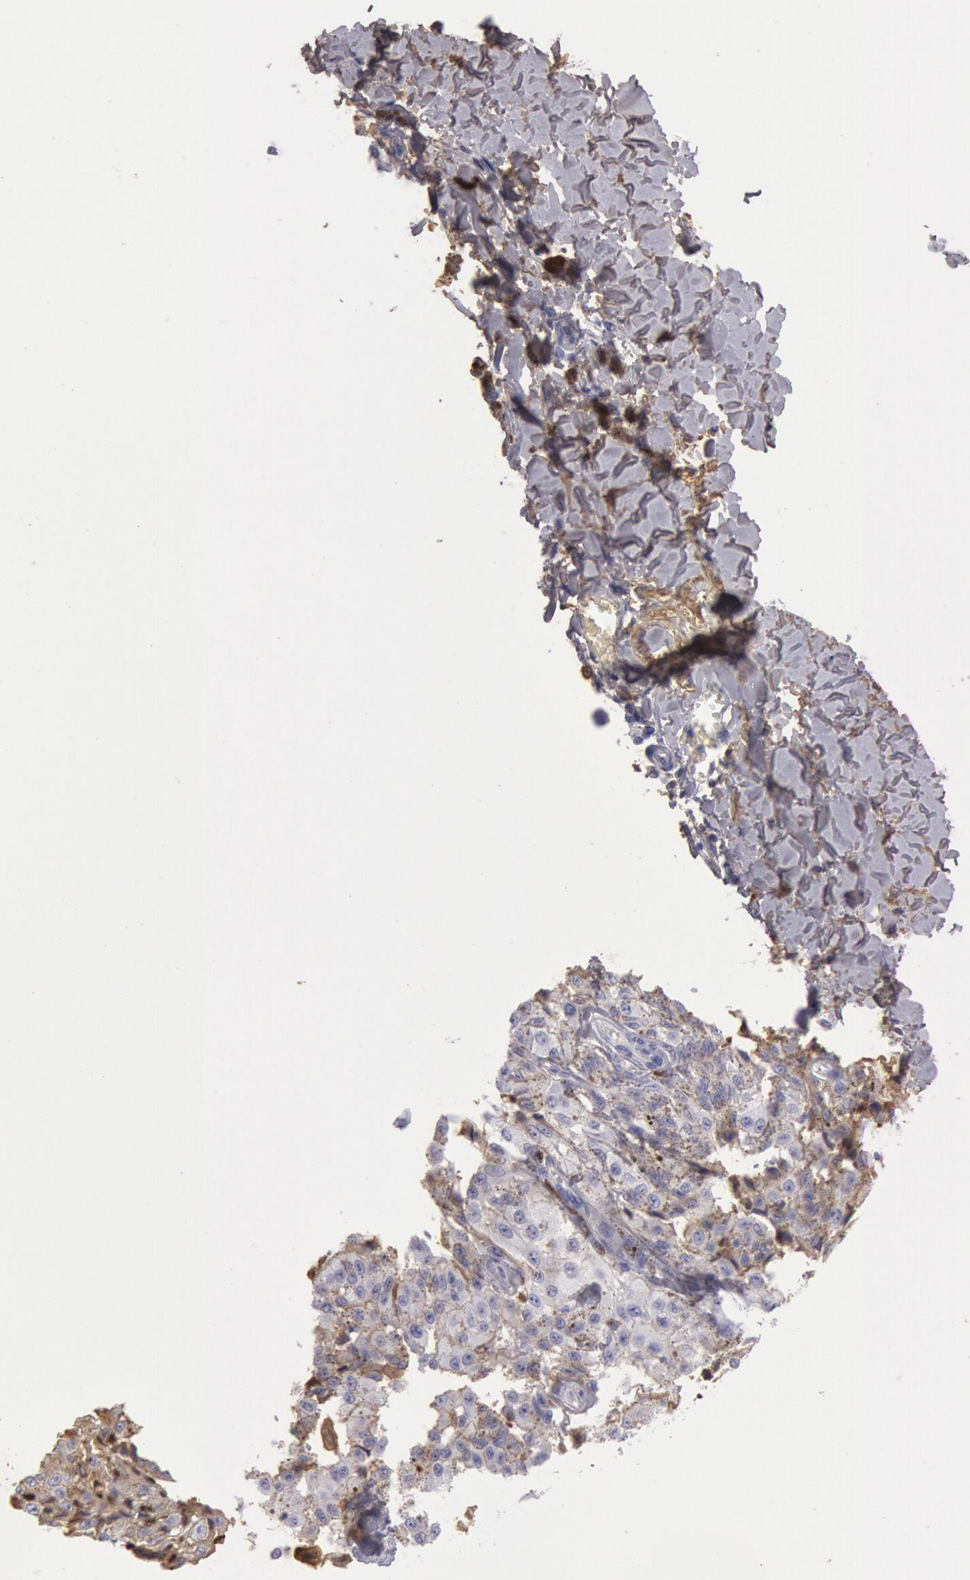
{"staining": {"intensity": "weak", "quantity": "<25%", "location": "cytoplasmic/membranous"}, "tissue": "melanoma", "cell_type": "Tumor cells", "image_type": "cancer", "snomed": [{"axis": "morphology", "description": "Malignant melanoma, NOS"}, {"axis": "topography", "description": "Skin"}], "caption": "A high-resolution histopathology image shows immunohistochemistry (IHC) staining of malignant melanoma, which displays no significant expression in tumor cells.", "gene": "IGHG1", "patient": {"sex": "female", "age": 82}}